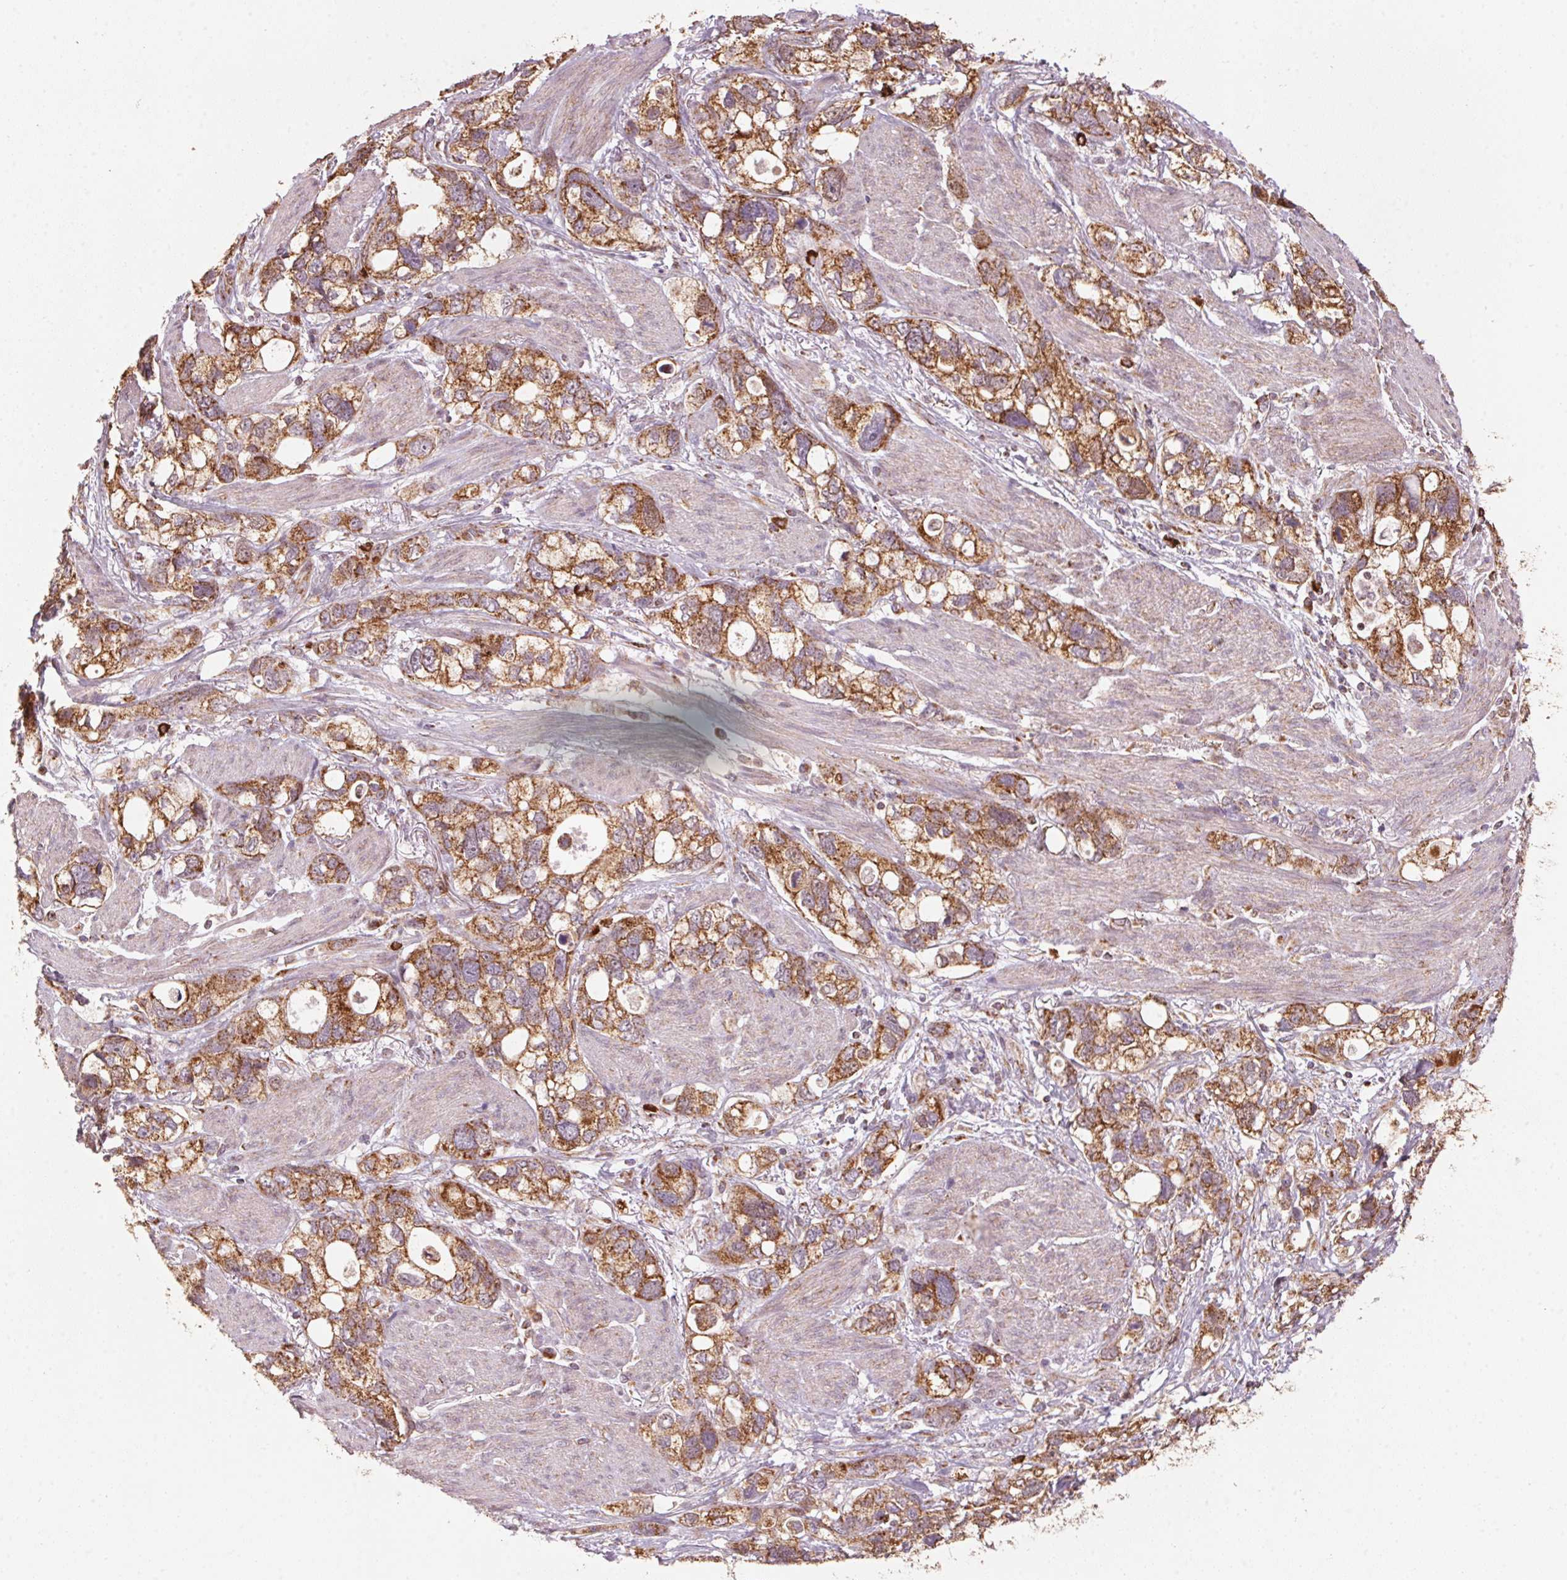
{"staining": {"intensity": "moderate", "quantity": ">75%", "location": "cytoplasmic/membranous"}, "tissue": "stomach cancer", "cell_type": "Tumor cells", "image_type": "cancer", "snomed": [{"axis": "morphology", "description": "Adenocarcinoma, NOS"}, {"axis": "topography", "description": "Stomach, upper"}], "caption": "This is an image of immunohistochemistry (IHC) staining of stomach cancer (adenocarcinoma), which shows moderate expression in the cytoplasmic/membranous of tumor cells.", "gene": "TOMM70", "patient": {"sex": "female", "age": 81}}